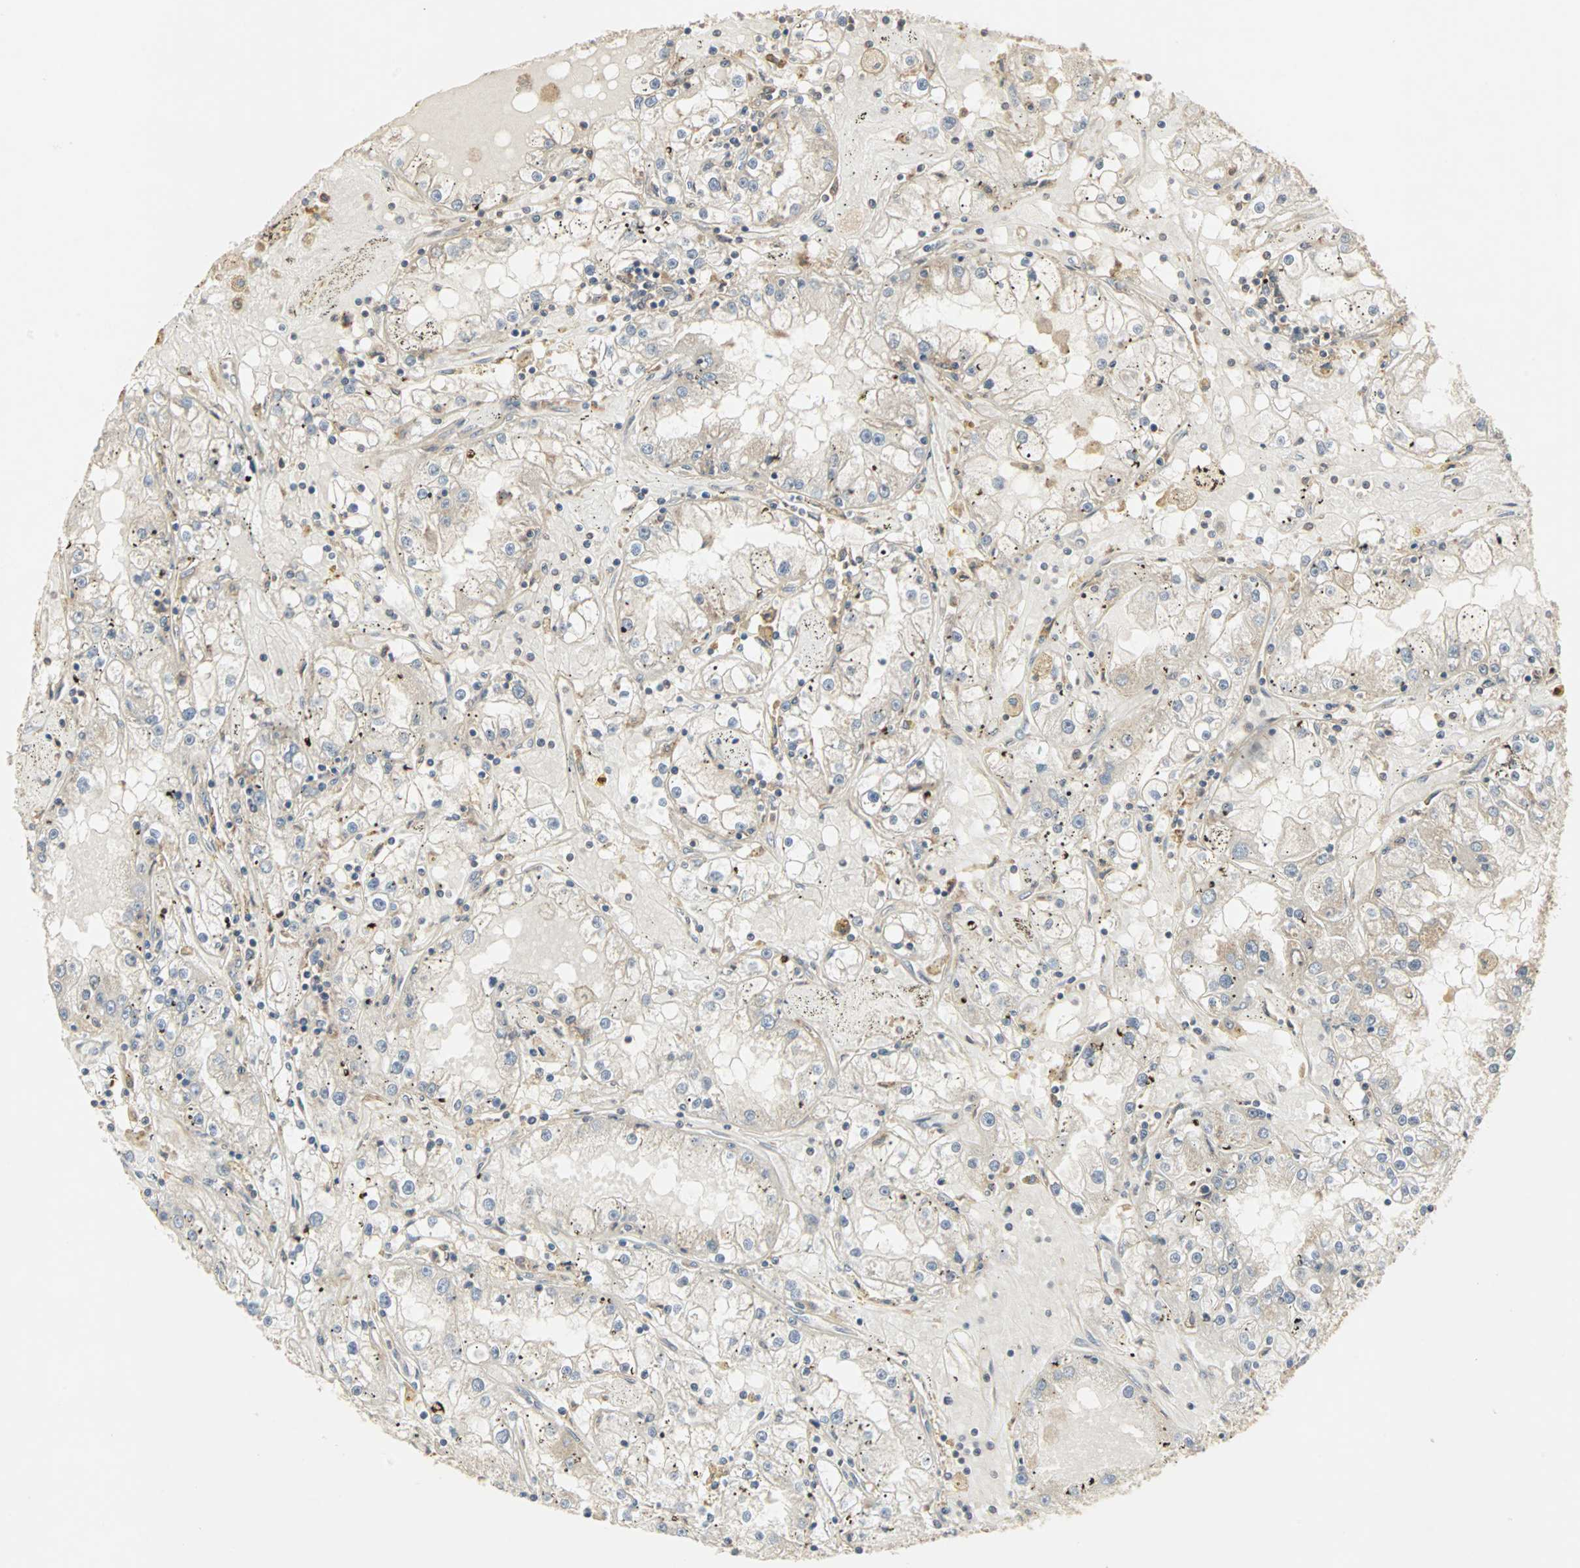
{"staining": {"intensity": "weak", "quantity": ">75%", "location": "cytoplasmic/membranous"}, "tissue": "renal cancer", "cell_type": "Tumor cells", "image_type": "cancer", "snomed": [{"axis": "morphology", "description": "Adenocarcinoma, NOS"}, {"axis": "topography", "description": "Kidney"}], "caption": "A brown stain labels weak cytoplasmic/membranous staining of a protein in human adenocarcinoma (renal) tumor cells. Immunohistochemistry stains the protein of interest in brown and the nuclei are stained blue.", "gene": "GNAI2", "patient": {"sex": "male", "age": 56}}